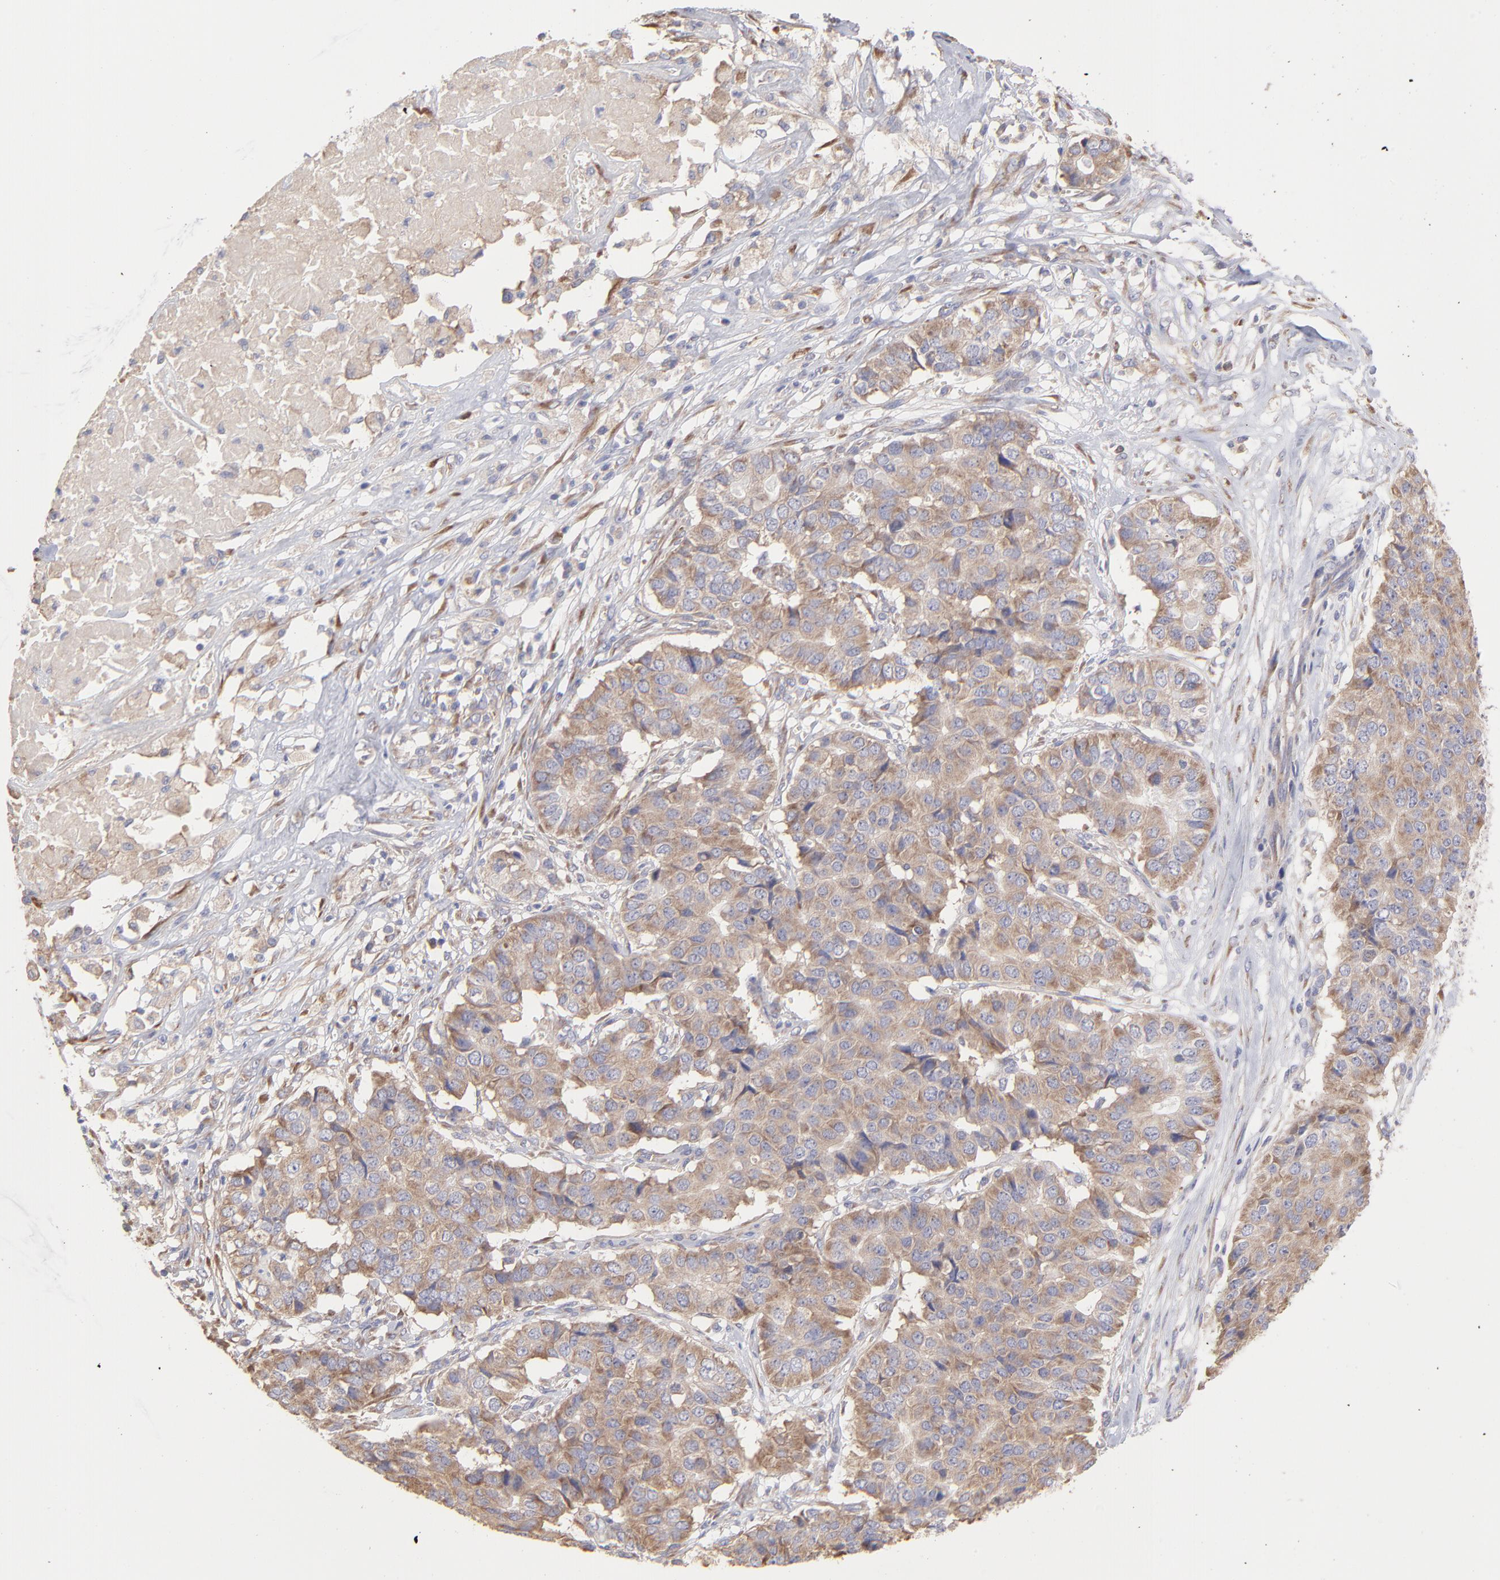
{"staining": {"intensity": "weak", "quantity": ">75%", "location": "cytoplasmic/membranous"}, "tissue": "pancreatic cancer", "cell_type": "Tumor cells", "image_type": "cancer", "snomed": [{"axis": "morphology", "description": "Adenocarcinoma, NOS"}, {"axis": "topography", "description": "Pancreas"}], "caption": "Immunohistochemical staining of human pancreatic adenocarcinoma exhibits low levels of weak cytoplasmic/membranous protein positivity in approximately >75% of tumor cells. (DAB (3,3'-diaminobenzidine) IHC, brown staining for protein, blue staining for nuclei).", "gene": "RPLP0", "patient": {"sex": "male", "age": 50}}